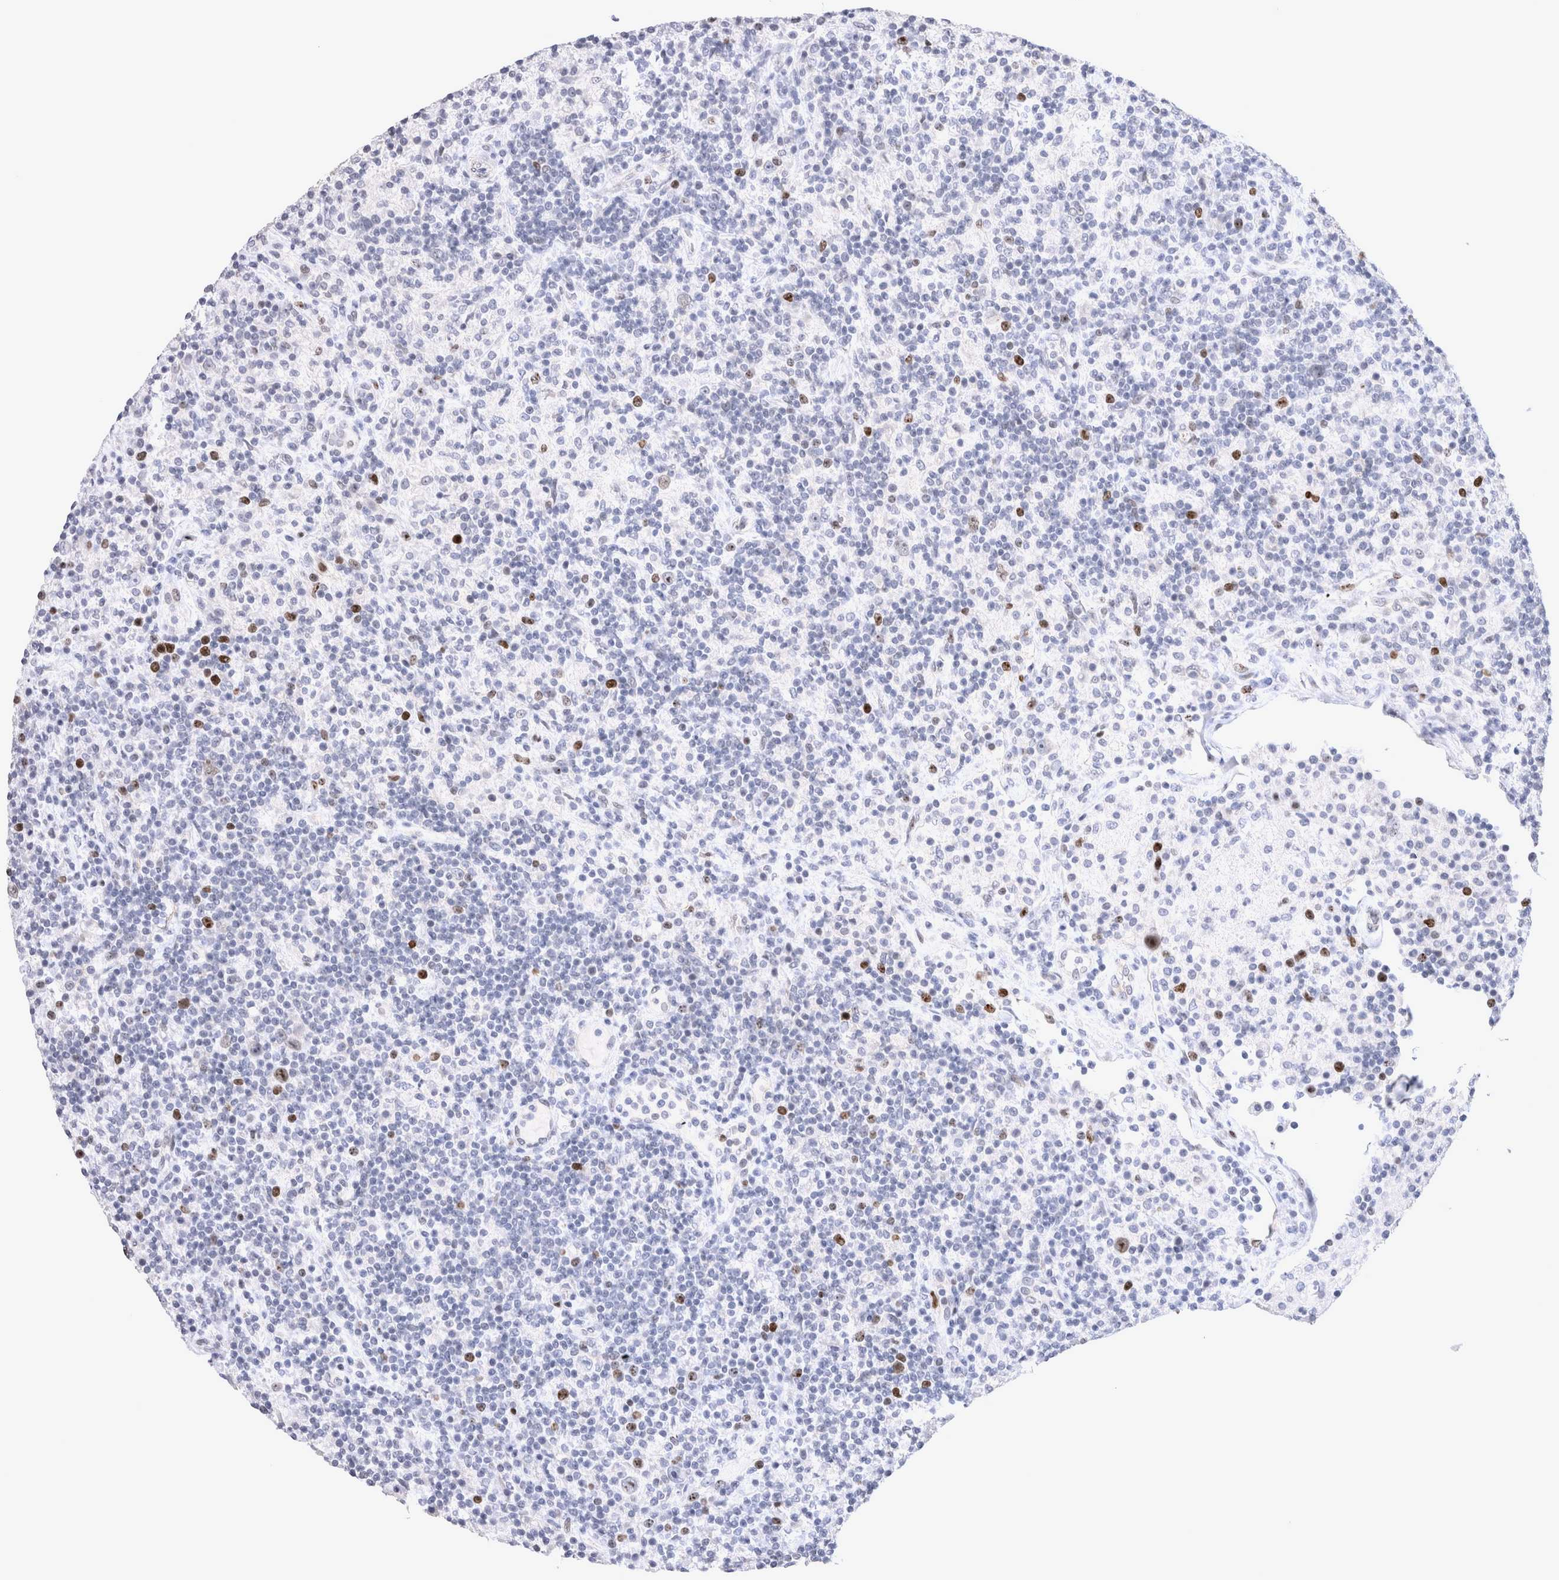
{"staining": {"intensity": "moderate", "quantity": "25%-75%", "location": "nuclear"}, "tissue": "lymphoma", "cell_type": "Tumor cells", "image_type": "cancer", "snomed": [{"axis": "morphology", "description": "Hodgkin's disease, NOS"}, {"axis": "topography", "description": "Lymph node"}], "caption": "Protein positivity by immunohistochemistry (IHC) reveals moderate nuclear staining in about 25%-75% of tumor cells in lymphoma. The staining is performed using DAB (3,3'-diaminobenzidine) brown chromogen to label protein expression. The nuclei are counter-stained blue using hematoxylin.", "gene": "KIF18B", "patient": {"sex": "male", "age": 70}}